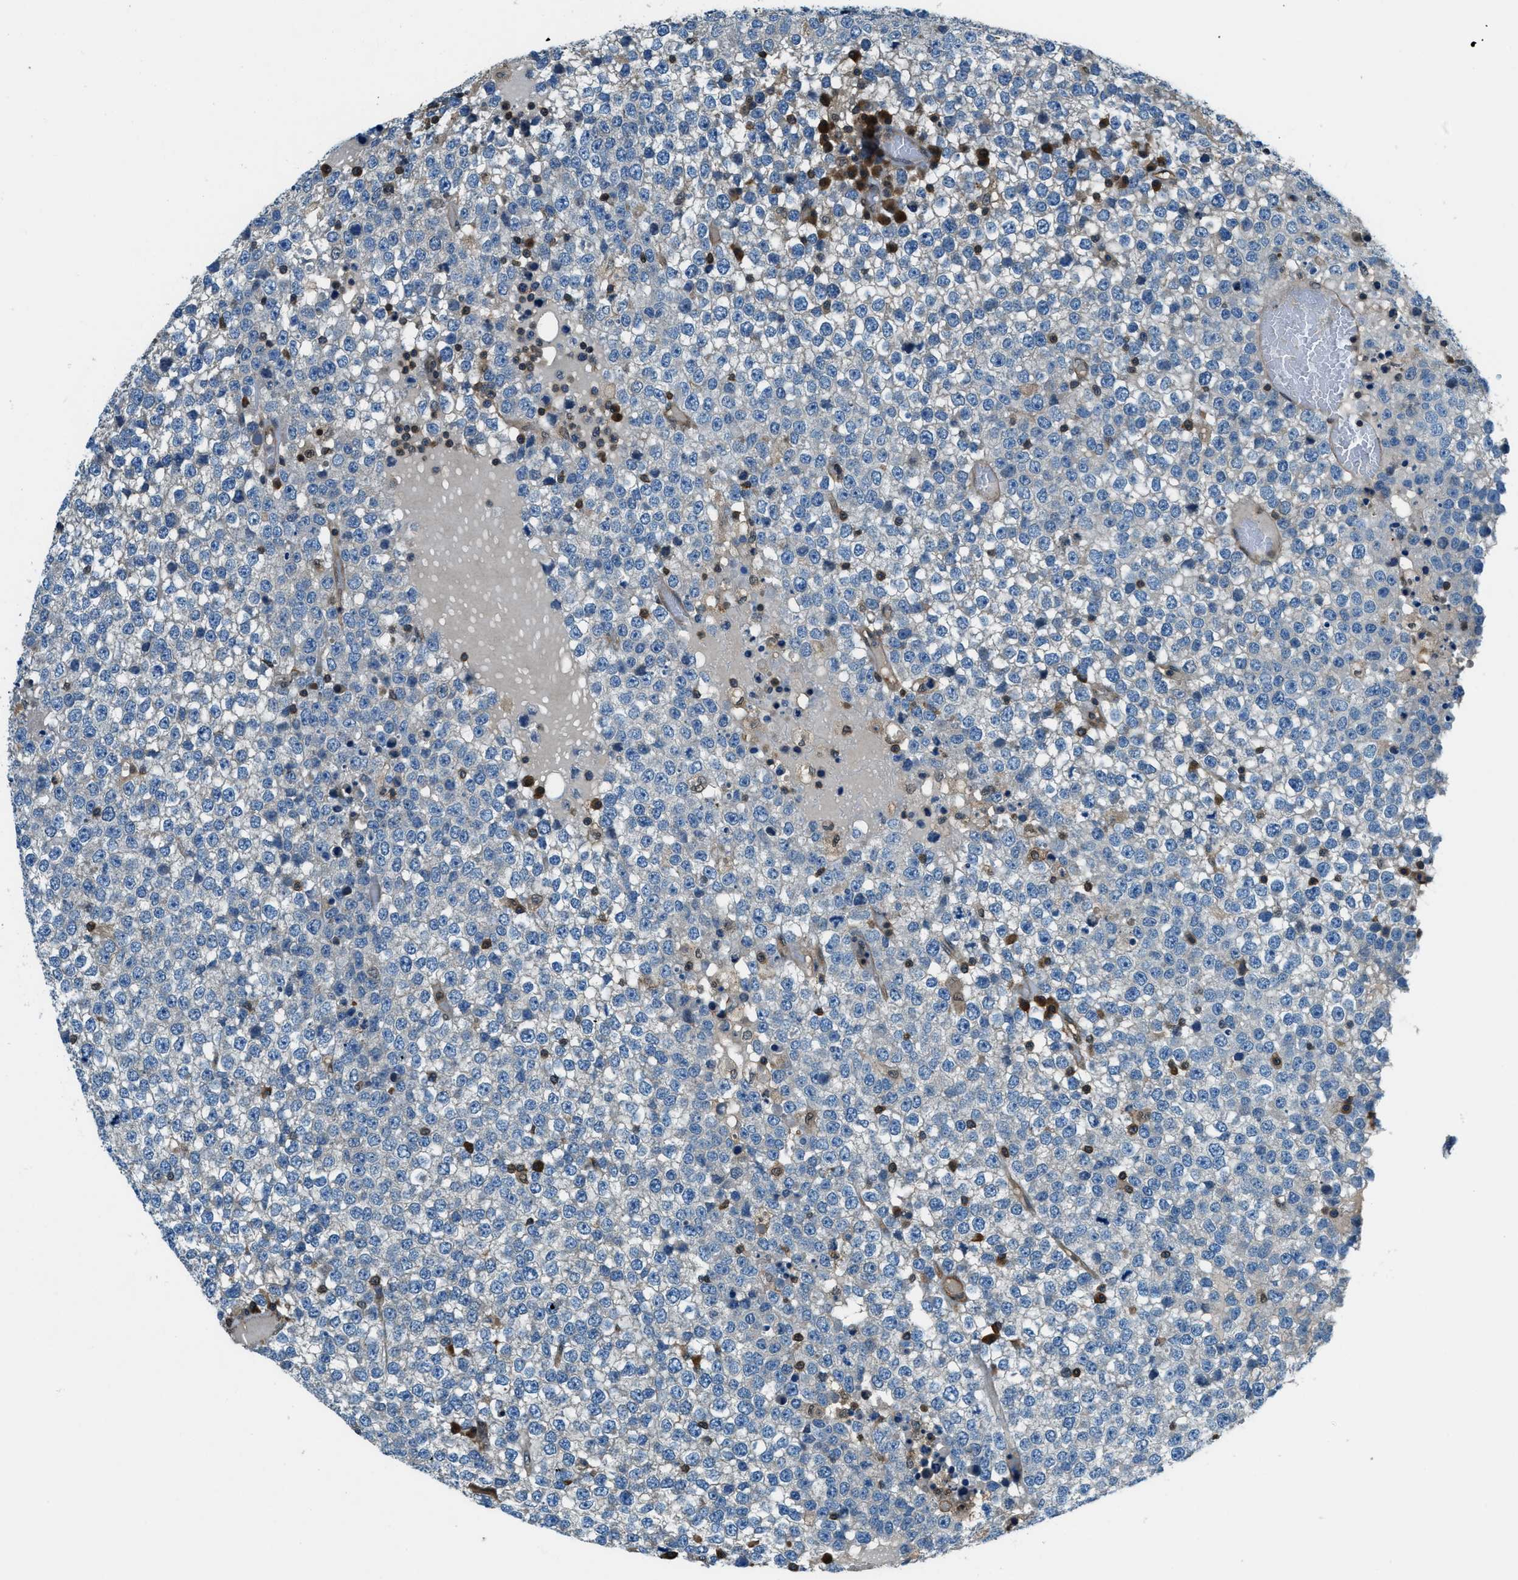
{"staining": {"intensity": "negative", "quantity": "none", "location": "none"}, "tissue": "testis cancer", "cell_type": "Tumor cells", "image_type": "cancer", "snomed": [{"axis": "morphology", "description": "Seminoma, NOS"}, {"axis": "topography", "description": "Testis"}], "caption": "DAB (3,3'-diaminobenzidine) immunohistochemical staining of testis cancer (seminoma) shows no significant expression in tumor cells.", "gene": "HEBP2", "patient": {"sex": "male", "age": 65}}